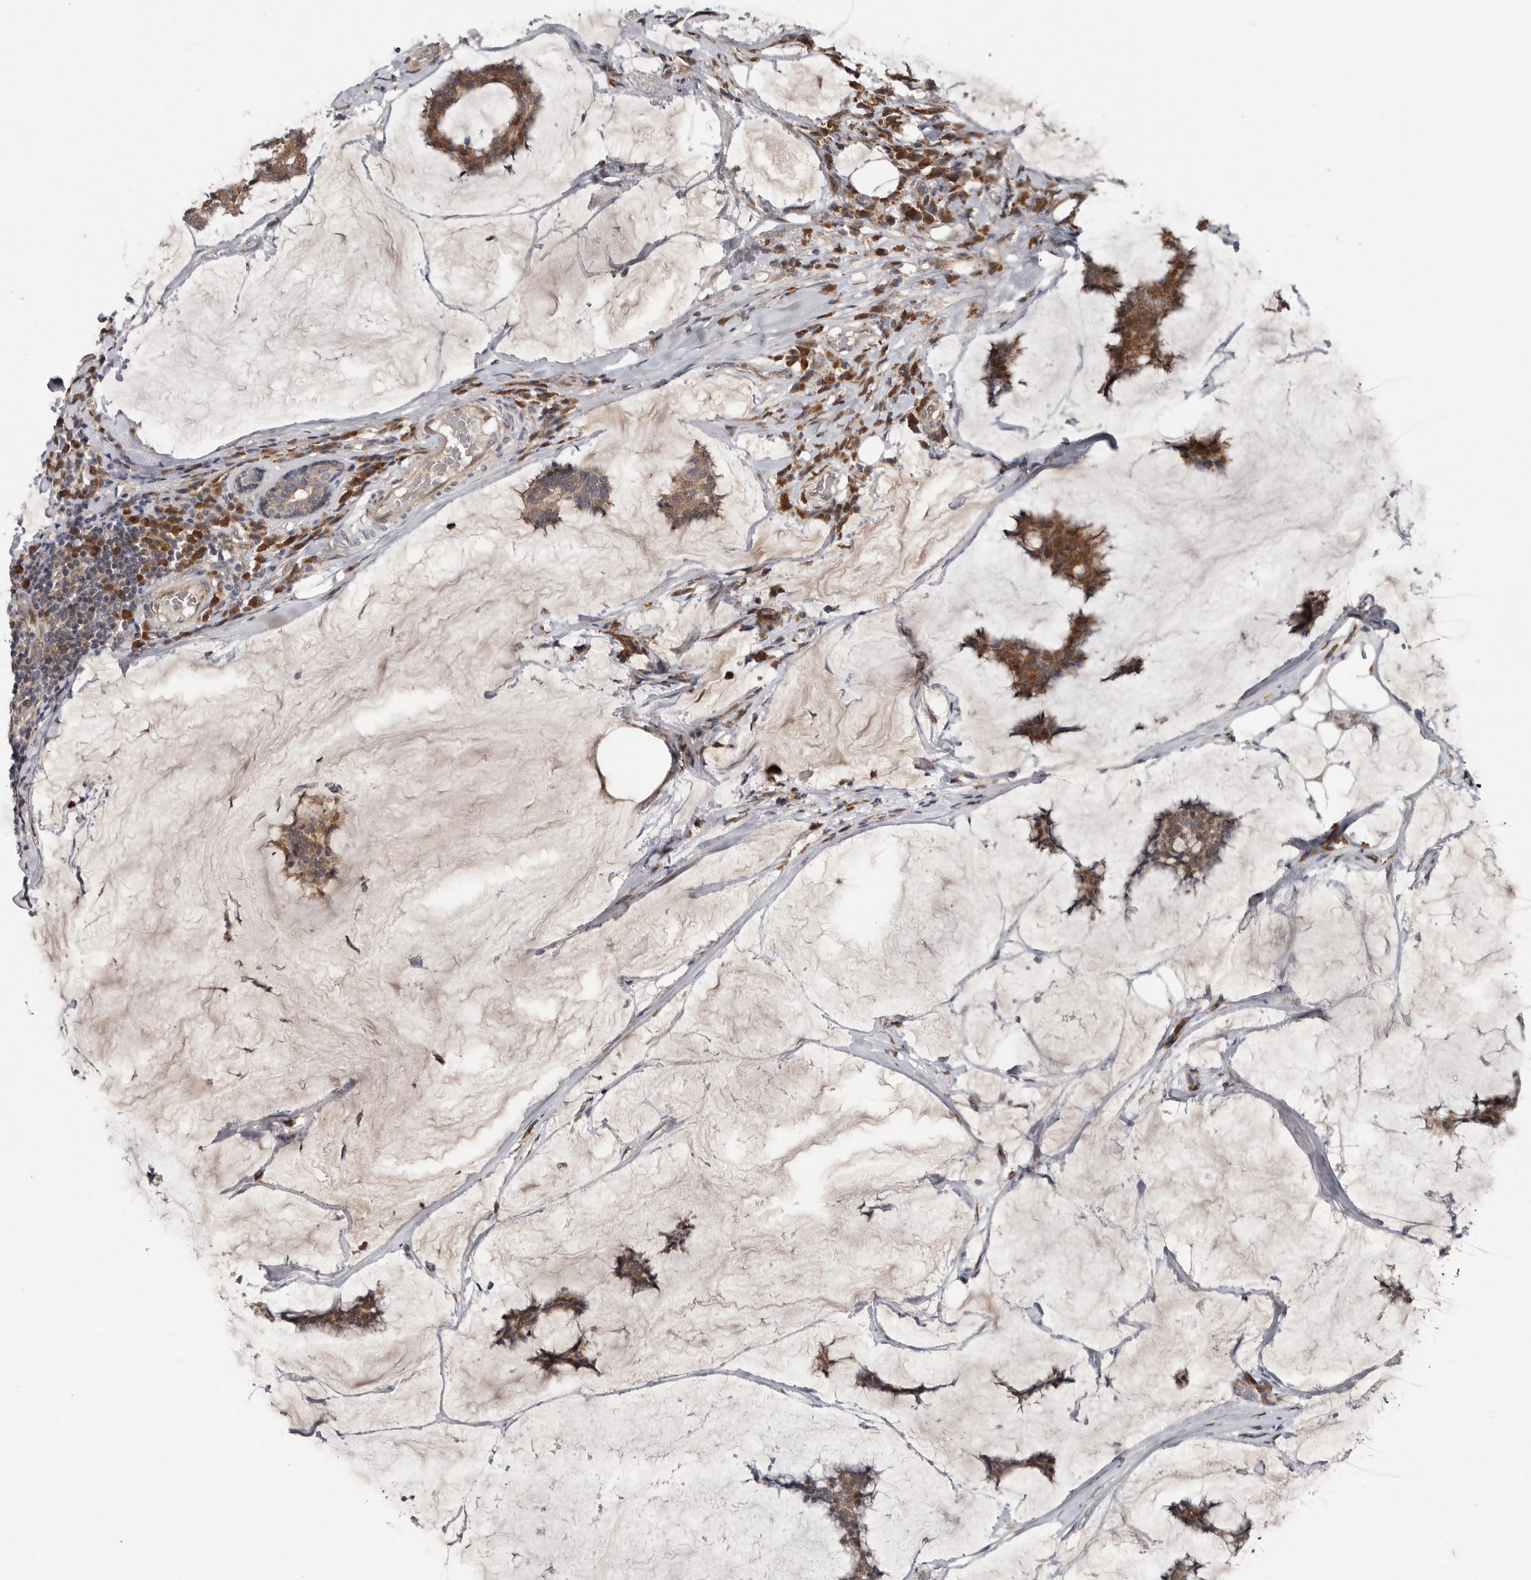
{"staining": {"intensity": "moderate", "quantity": ">75%", "location": "cytoplasmic/membranous"}, "tissue": "breast cancer", "cell_type": "Tumor cells", "image_type": "cancer", "snomed": [{"axis": "morphology", "description": "Duct carcinoma"}, {"axis": "topography", "description": "Breast"}], "caption": "Protein analysis of breast intraductal carcinoma tissue reveals moderate cytoplasmic/membranous positivity in approximately >75% of tumor cells.", "gene": "CHML", "patient": {"sex": "female", "age": 93}}